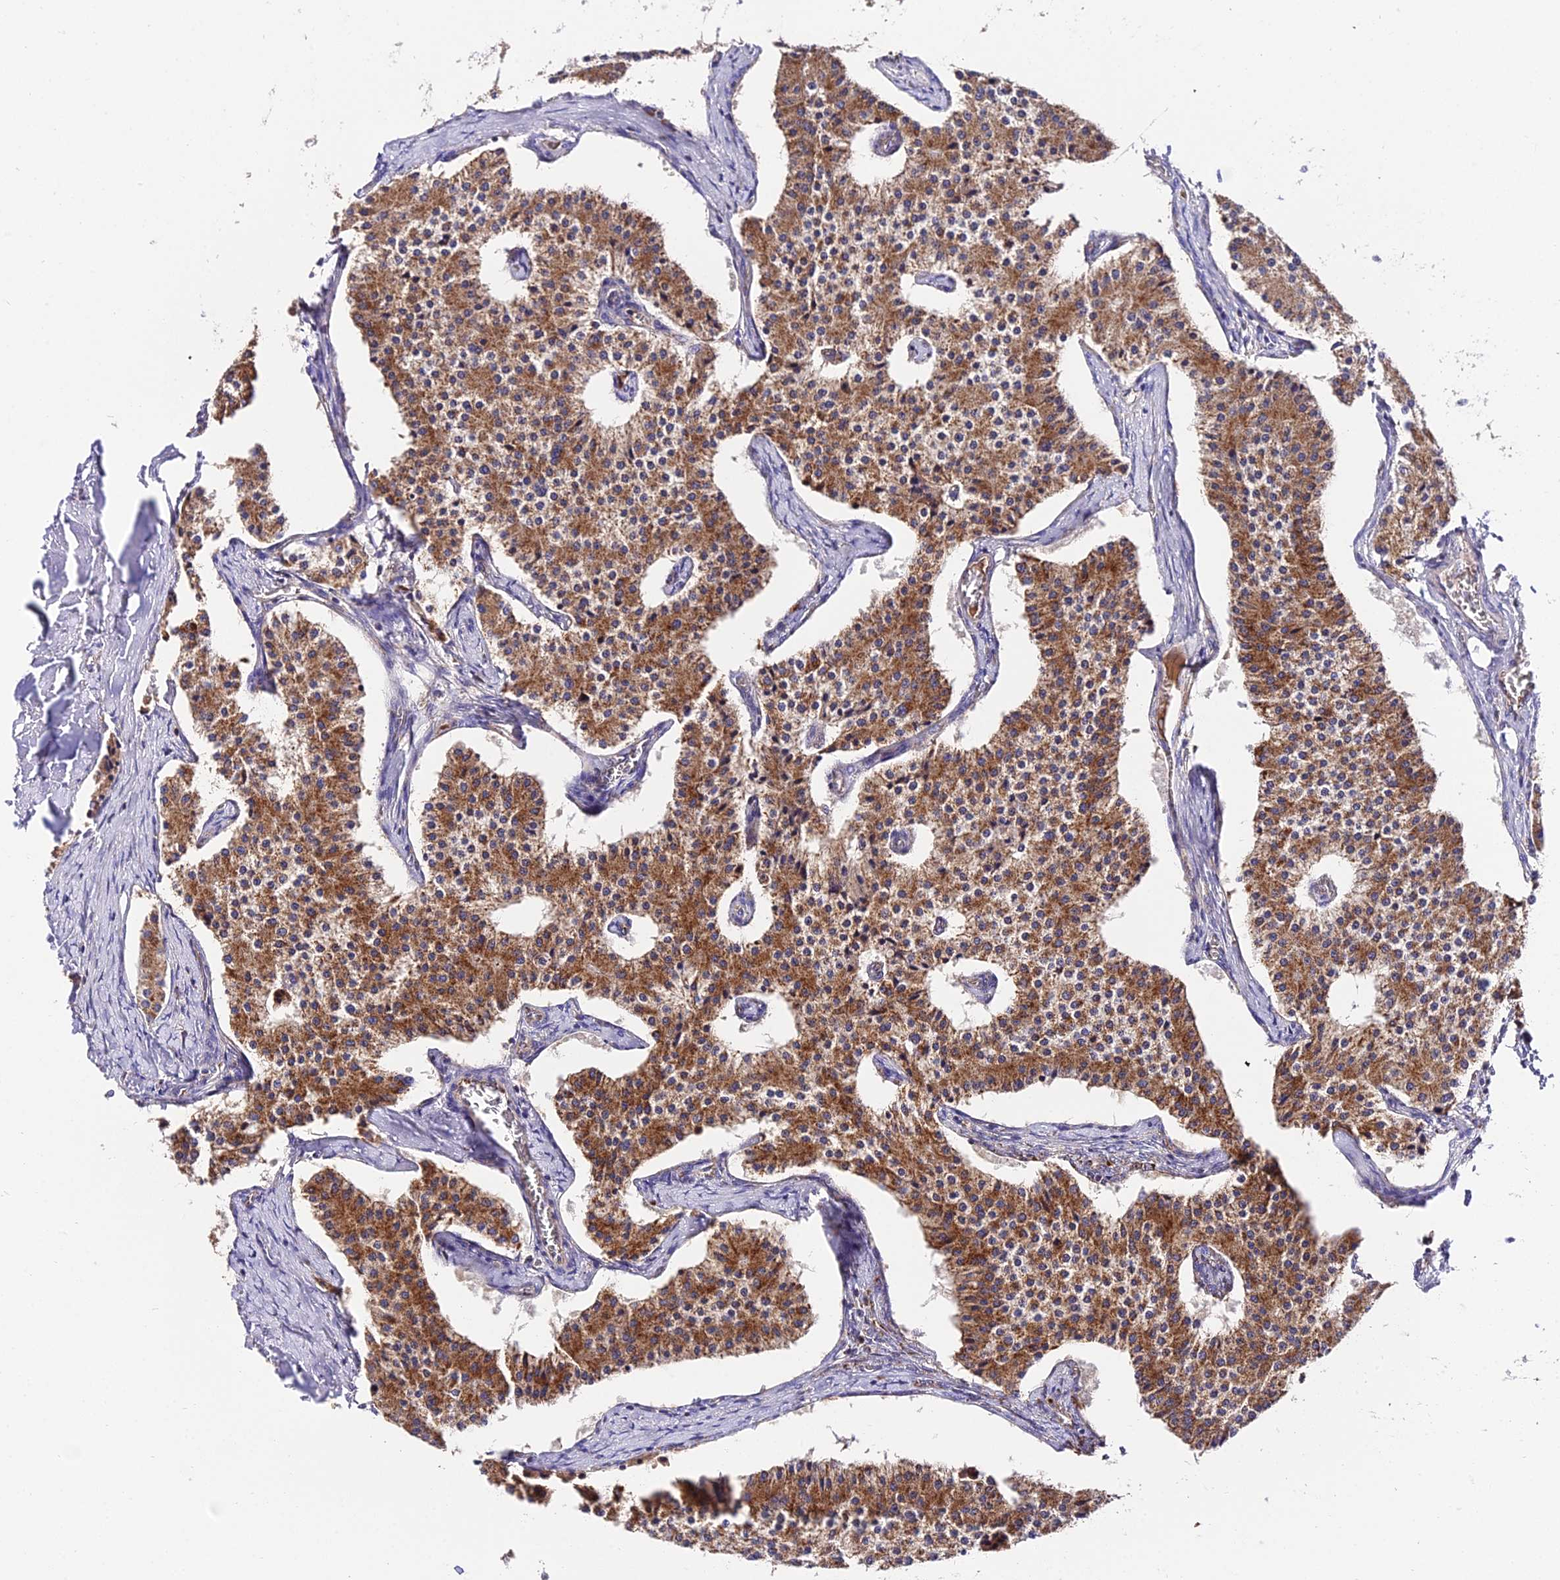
{"staining": {"intensity": "strong", "quantity": ">75%", "location": "cytoplasmic/membranous"}, "tissue": "carcinoid", "cell_type": "Tumor cells", "image_type": "cancer", "snomed": [{"axis": "morphology", "description": "Carcinoid, malignant, NOS"}, {"axis": "topography", "description": "Colon"}], "caption": "Brown immunohistochemical staining in carcinoid shows strong cytoplasmic/membranous staining in about >75% of tumor cells. The protein of interest is shown in brown color, while the nuclei are stained blue.", "gene": "OCIAD1", "patient": {"sex": "female", "age": 52}}